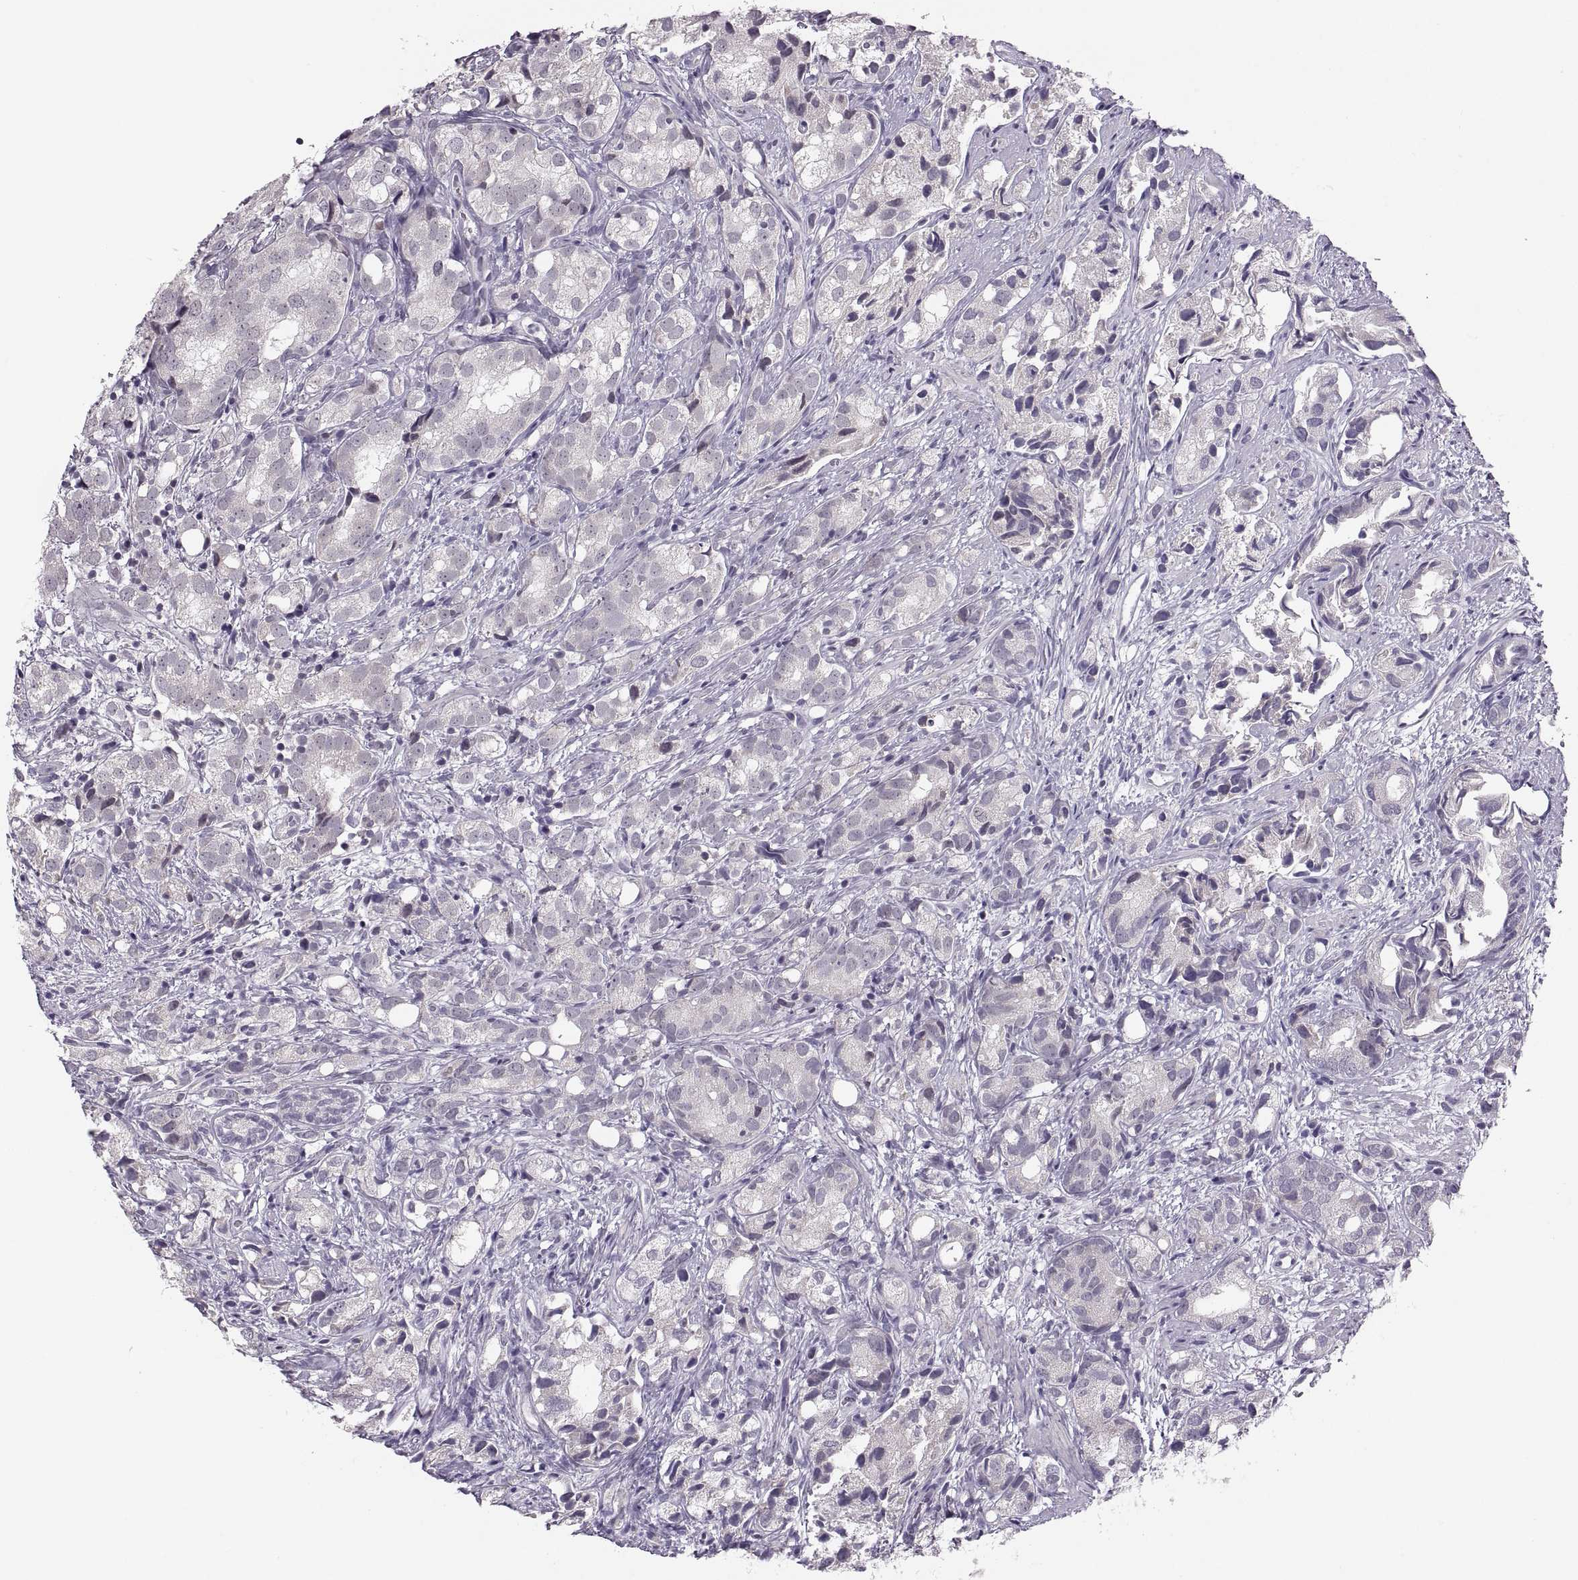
{"staining": {"intensity": "negative", "quantity": "none", "location": "none"}, "tissue": "prostate cancer", "cell_type": "Tumor cells", "image_type": "cancer", "snomed": [{"axis": "morphology", "description": "Adenocarcinoma, High grade"}, {"axis": "topography", "description": "Prostate"}], "caption": "This is a micrograph of immunohistochemistry staining of high-grade adenocarcinoma (prostate), which shows no positivity in tumor cells.", "gene": "ADH6", "patient": {"sex": "male", "age": 82}}